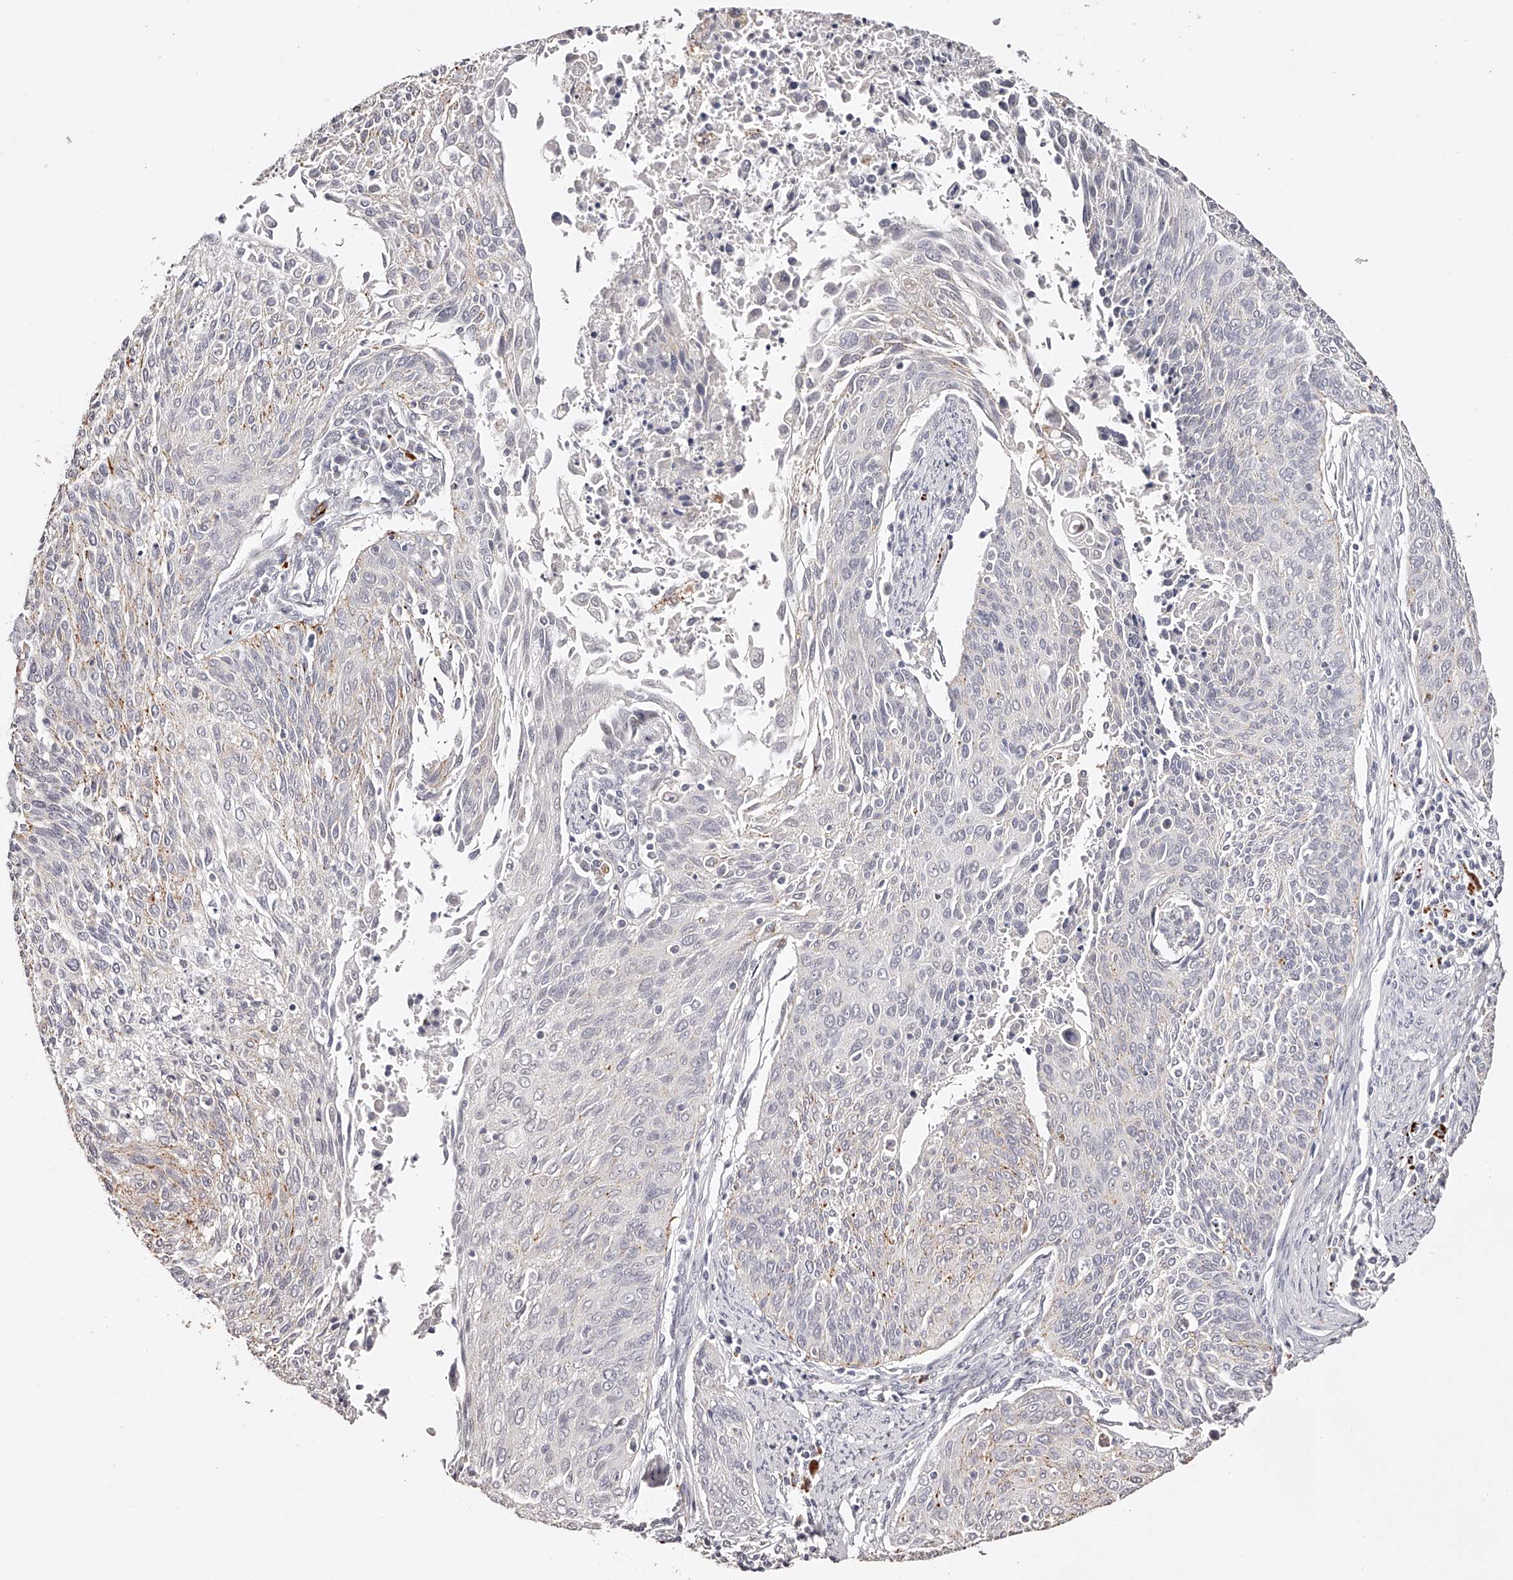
{"staining": {"intensity": "negative", "quantity": "none", "location": "none"}, "tissue": "cervical cancer", "cell_type": "Tumor cells", "image_type": "cancer", "snomed": [{"axis": "morphology", "description": "Squamous cell carcinoma, NOS"}, {"axis": "topography", "description": "Cervix"}], "caption": "DAB (3,3'-diaminobenzidine) immunohistochemical staining of cervical squamous cell carcinoma exhibits no significant expression in tumor cells. The staining was performed using DAB to visualize the protein expression in brown, while the nuclei were stained in blue with hematoxylin (Magnification: 20x).", "gene": "SLC35D3", "patient": {"sex": "female", "age": 55}}